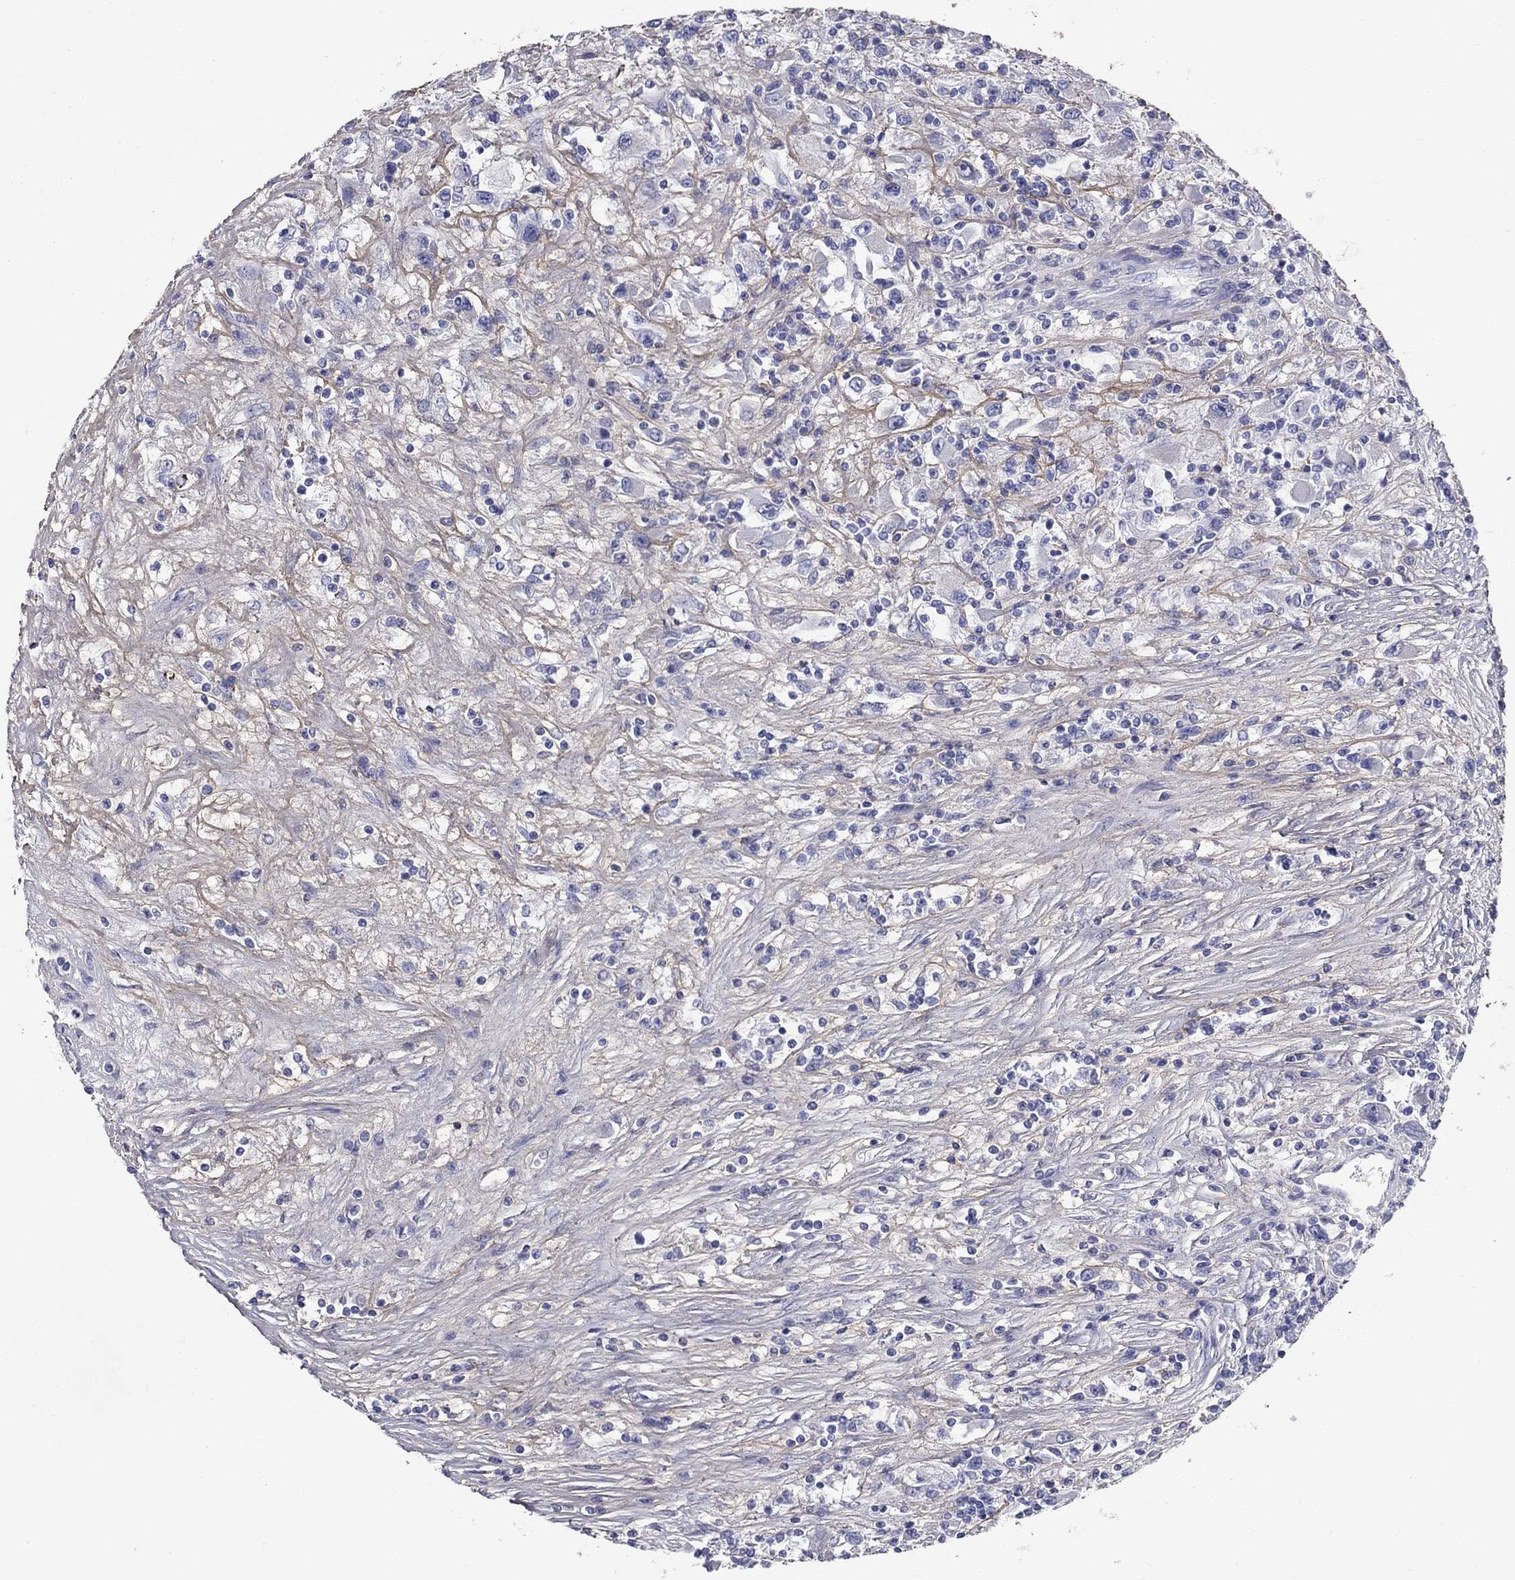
{"staining": {"intensity": "negative", "quantity": "none", "location": "none"}, "tissue": "renal cancer", "cell_type": "Tumor cells", "image_type": "cancer", "snomed": [{"axis": "morphology", "description": "Adenocarcinoma, NOS"}, {"axis": "topography", "description": "Kidney"}], "caption": "There is no significant staining in tumor cells of adenocarcinoma (renal).", "gene": "ANXA10", "patient": {"sex": "female", "age": 67}}